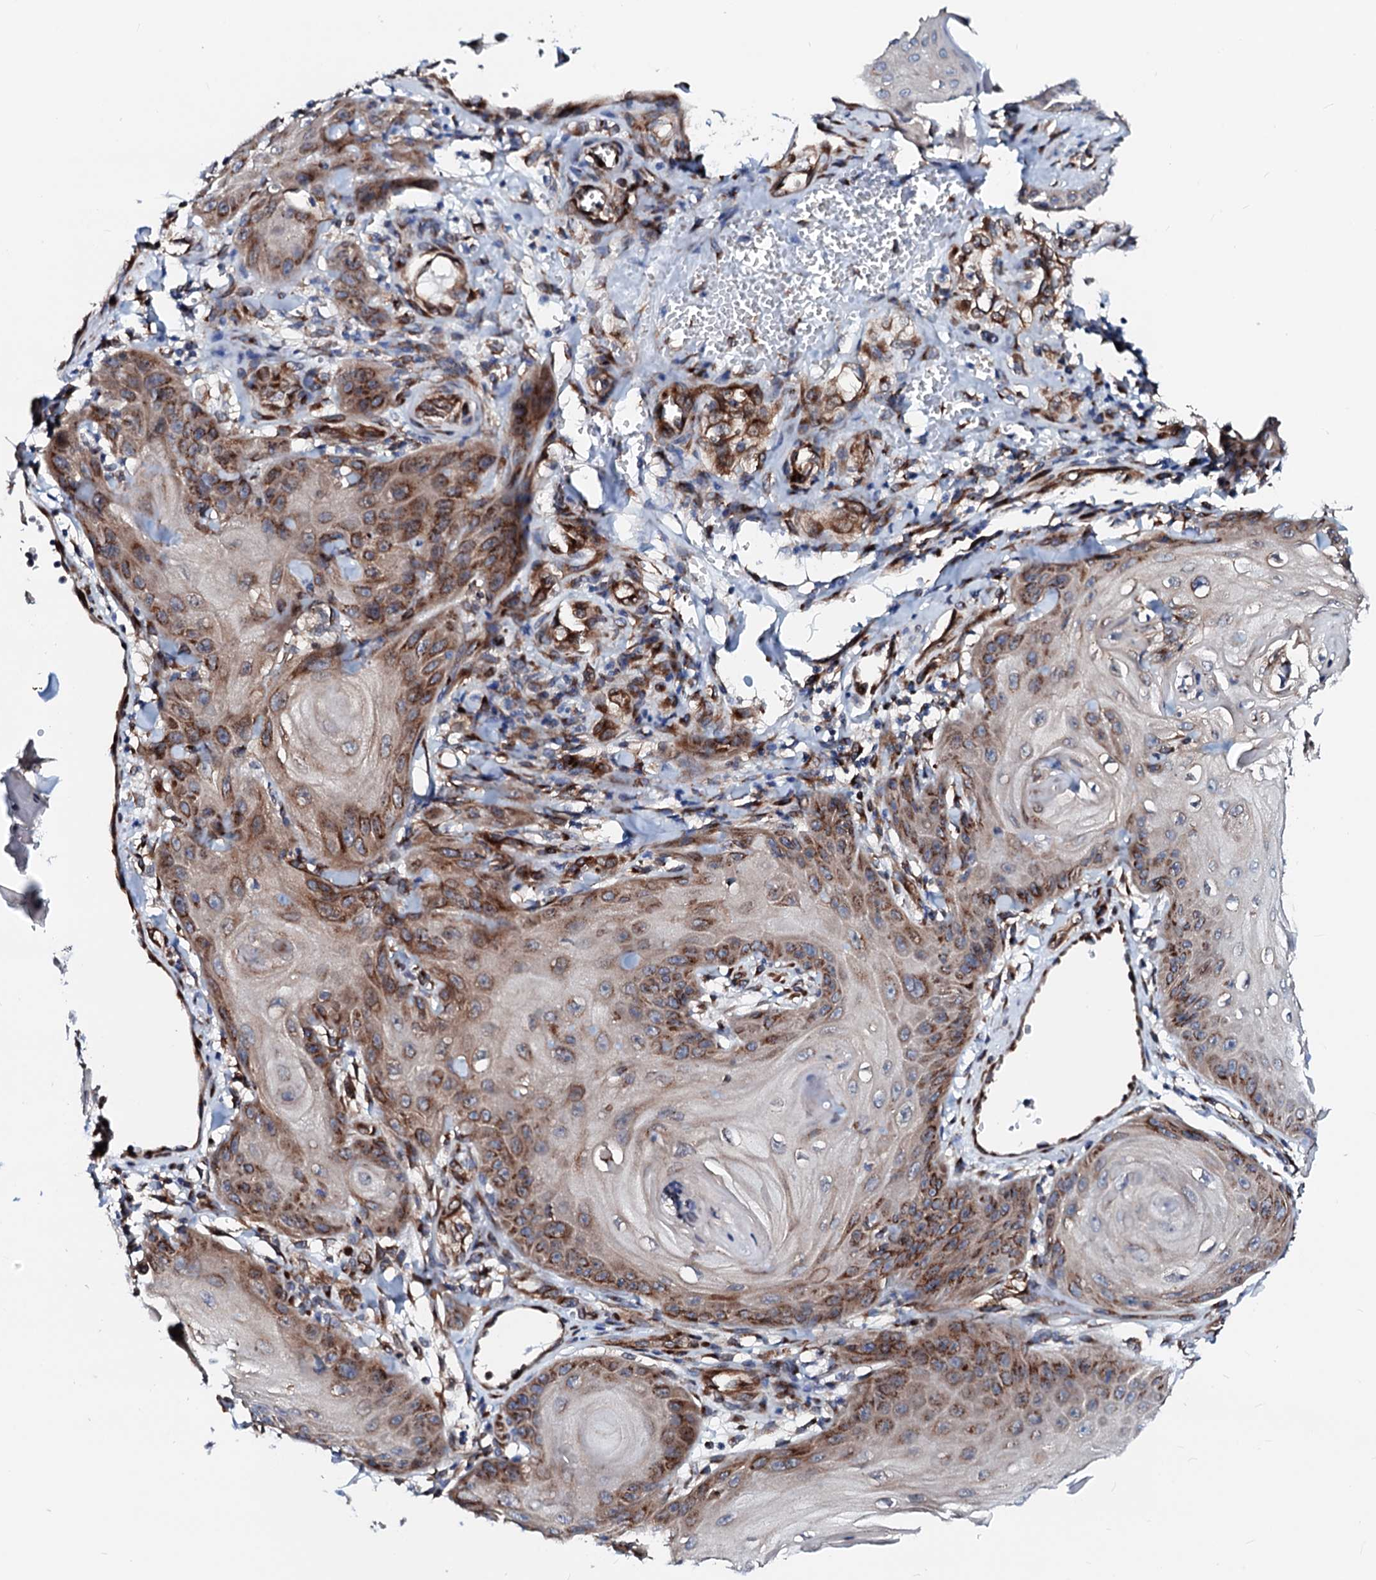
{"staining": {"intensity": "moderate", "quantity": ">75%", "location": "cytoplasmic/membranous"}, "tissue": "skin cancer", "cell_type": "Tumor cells", "image_type": "cancer", "snomed": [{"axis": "morphology", "description": "Squamous cell carcinoma, NOS"}, {"axis": "topography", "description": "Skin"}], "caption": "A micrograph showing moderate cytoplasmic/membranous expression in about >75% of tumor cells in skin cancer, as visualized by brown immunohistochemical staining.", "gene": "TMCO3", "patient": {"sex": "male", "age": 74}}